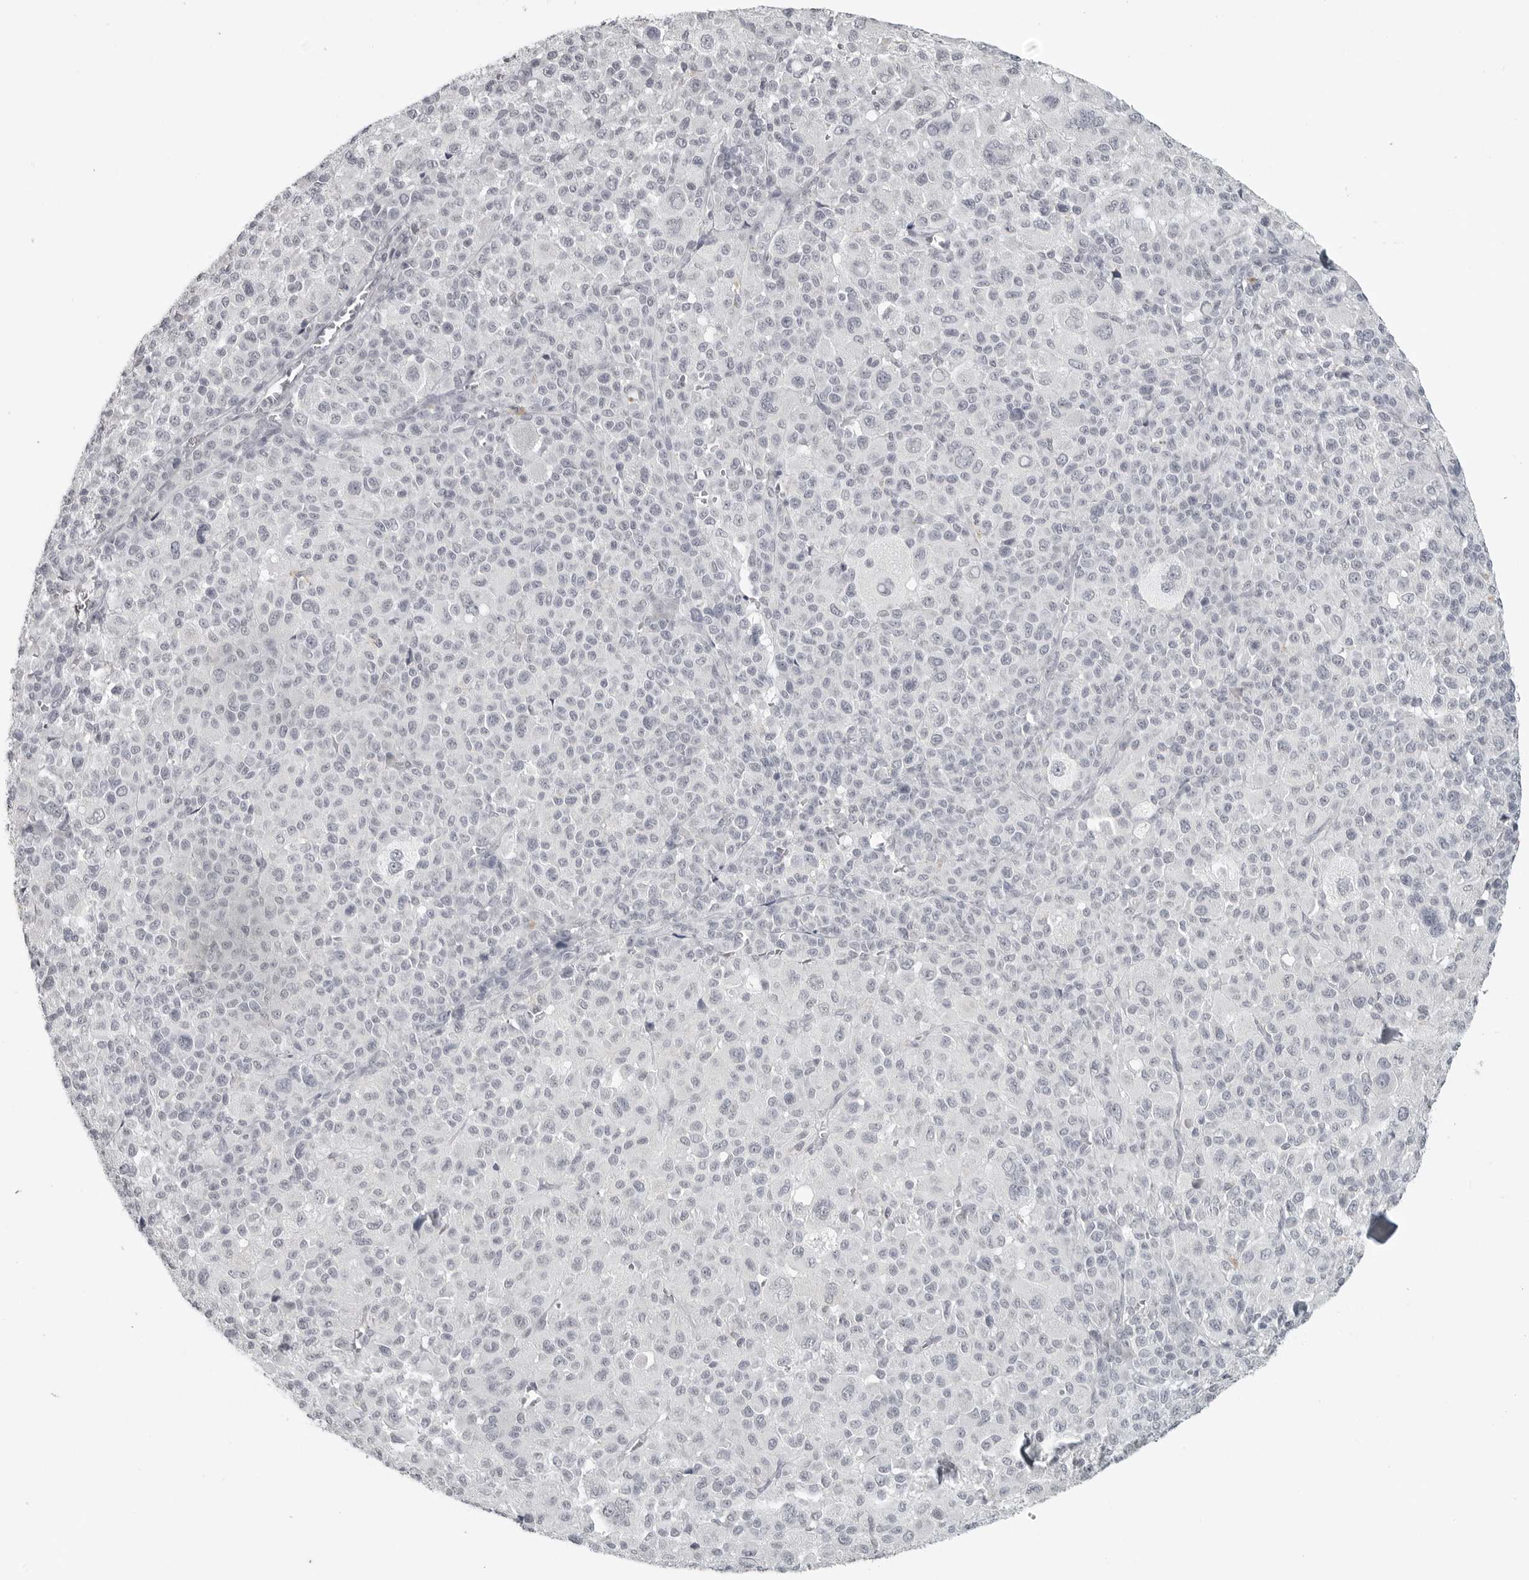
{"staining": {"intensity": "weak", "quantity": "<25%", "location": "nuclear"}, "tissue": "melanoma", "cell_type": "Tumor cells", "image_type": "cancer", "snomed": [{"axis": "morphology", "description": "Malignant melanoma, Metastatic site"}, {"axis": "topography", "description": "Skin"}], "caption": "This is a histopathology image of IHC staining of malignant melanoma (metastatic site), which shows no staining in tumor cells.", "gene": "BPIFA1", "patient": {"sex": "female", "age": 74}}